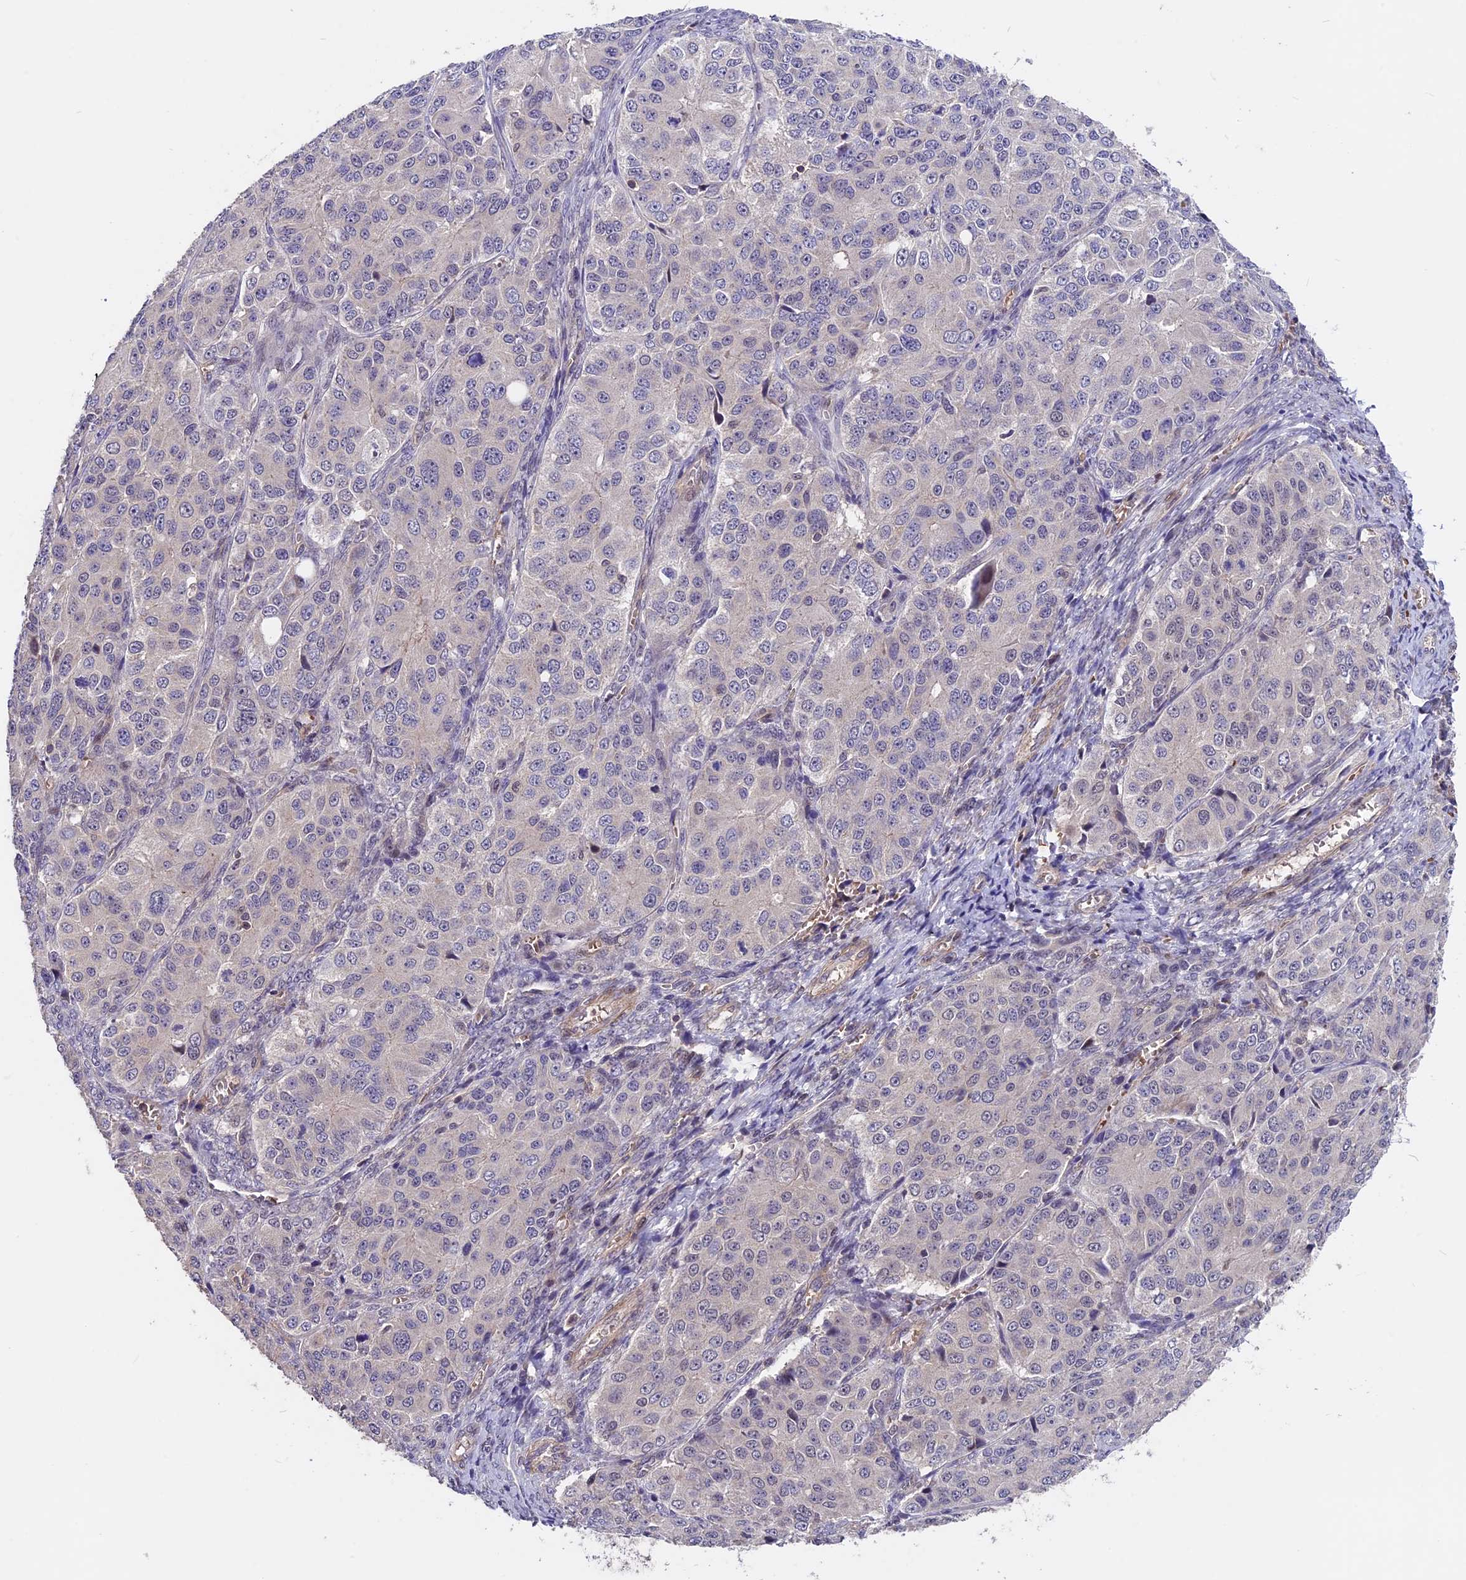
{"staining": {"intensity": "negative", "quantity": "none", "location": "none"}, "tissue": "ovarian cancer", "cell_type": "Tumor cells", "image_type": "cancer", "snomed": [{"axis": "morphology", "description": "Carcinoma, endometroid"}, {"axis": "topography", "description": "Ovary"}], "caption": "Immunohistochemistry (IHC) photomicrograph of human ovarian cancer (endometroid carcinoma) stained for a protein (brown), which shows no positivity in tumor cells. (Immunohistochemistry (IHC), brightfield microscopy, high magnification).", "gene": "ZC3H10", "patient": {"sex": "female", "age": 51}}